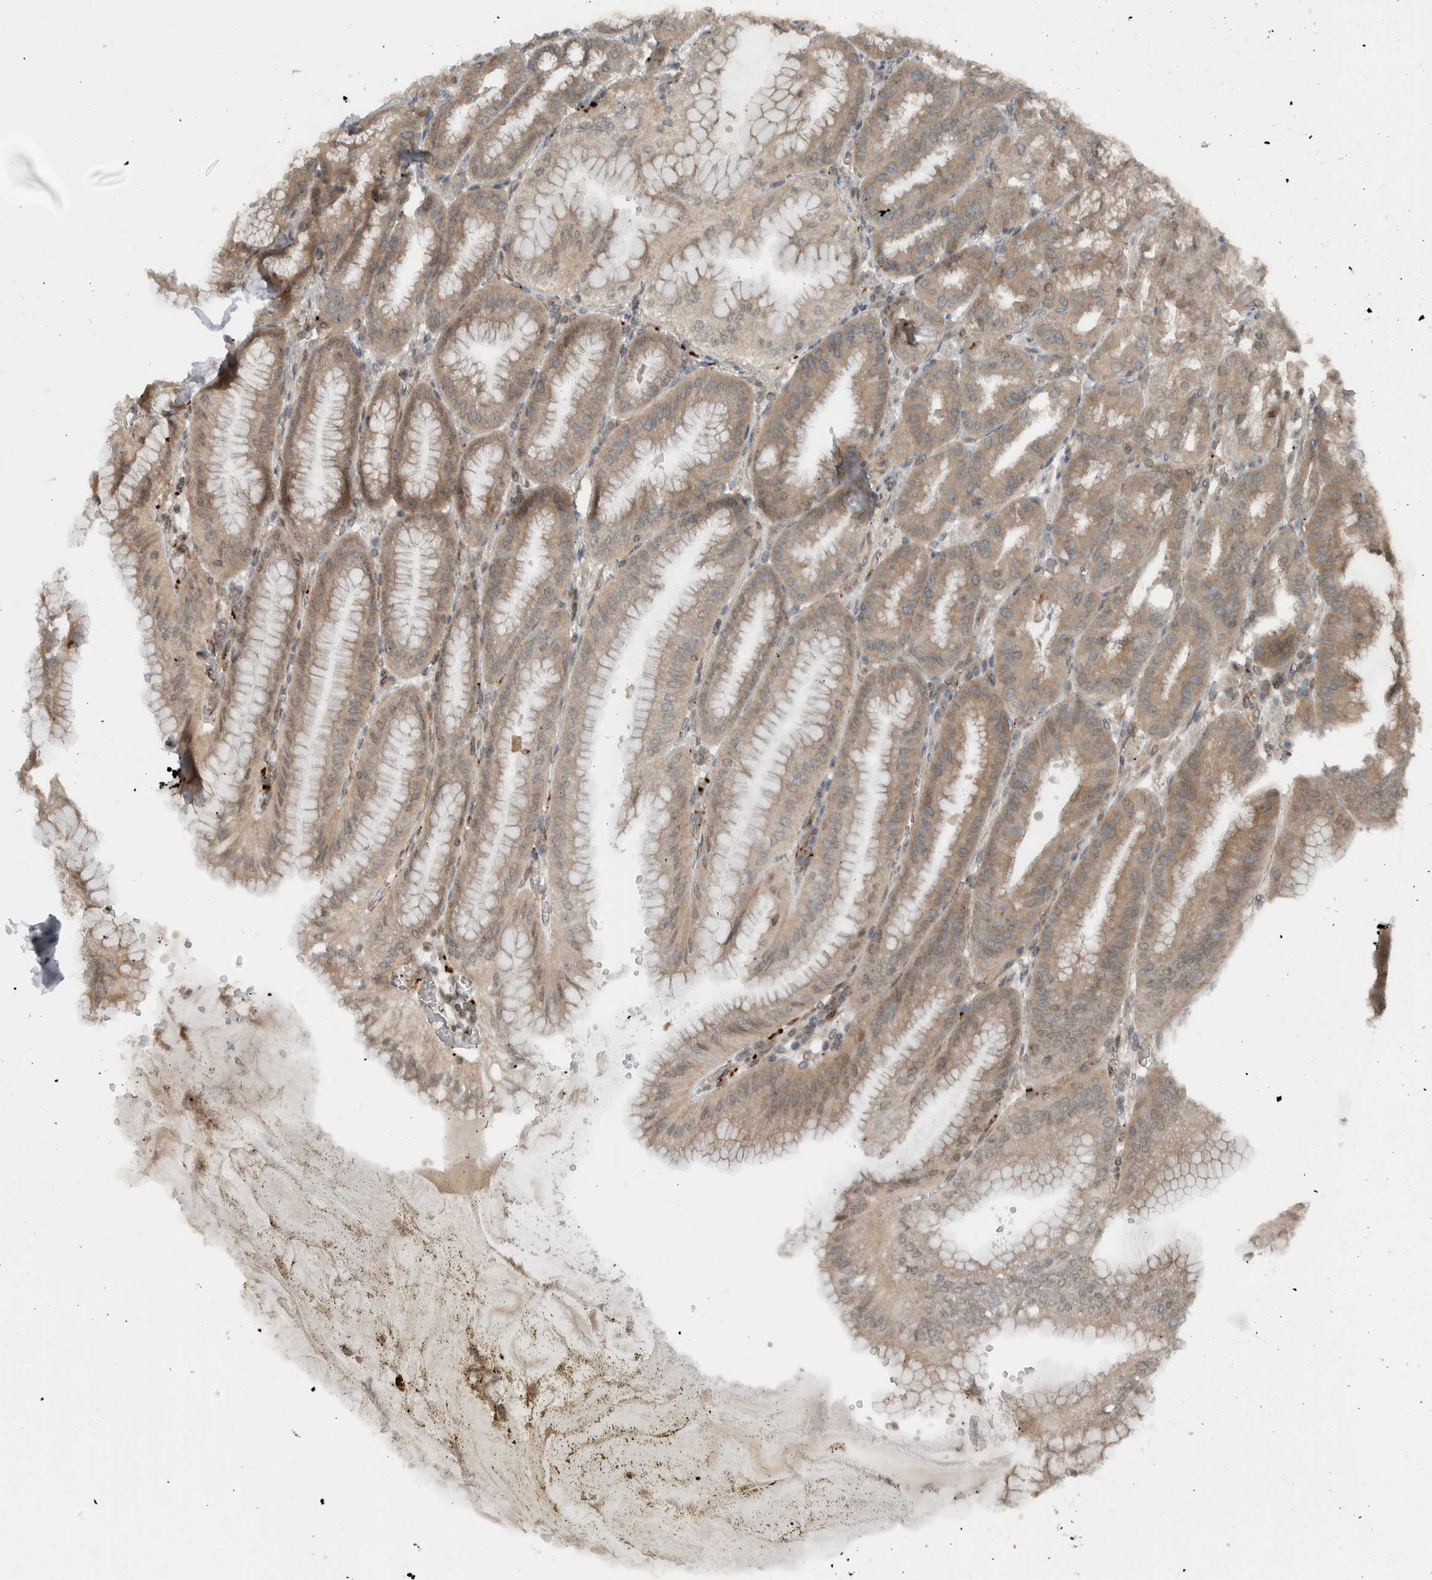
{"staining": {"intensity": "strong", "quantity": ">75%", "location": "cytoplasmic/membranous,nuclear"}, "tissue": "stomach", "cell_type": "Glandular cells", "image_type": "normal", "snomed": [{"axis": "morphology", "description": "Normal tissue, NOS"}, {"axis": "topography", "description": "Stomach, lower"}], "caption": "The immunohistochemical stain labels strong cytoplasmic/membranous,nuclear expression in glandular cells of unremarkable stomach.", "gene": "GIGYF1", "patient": {"sex": "male", "age": 71}}